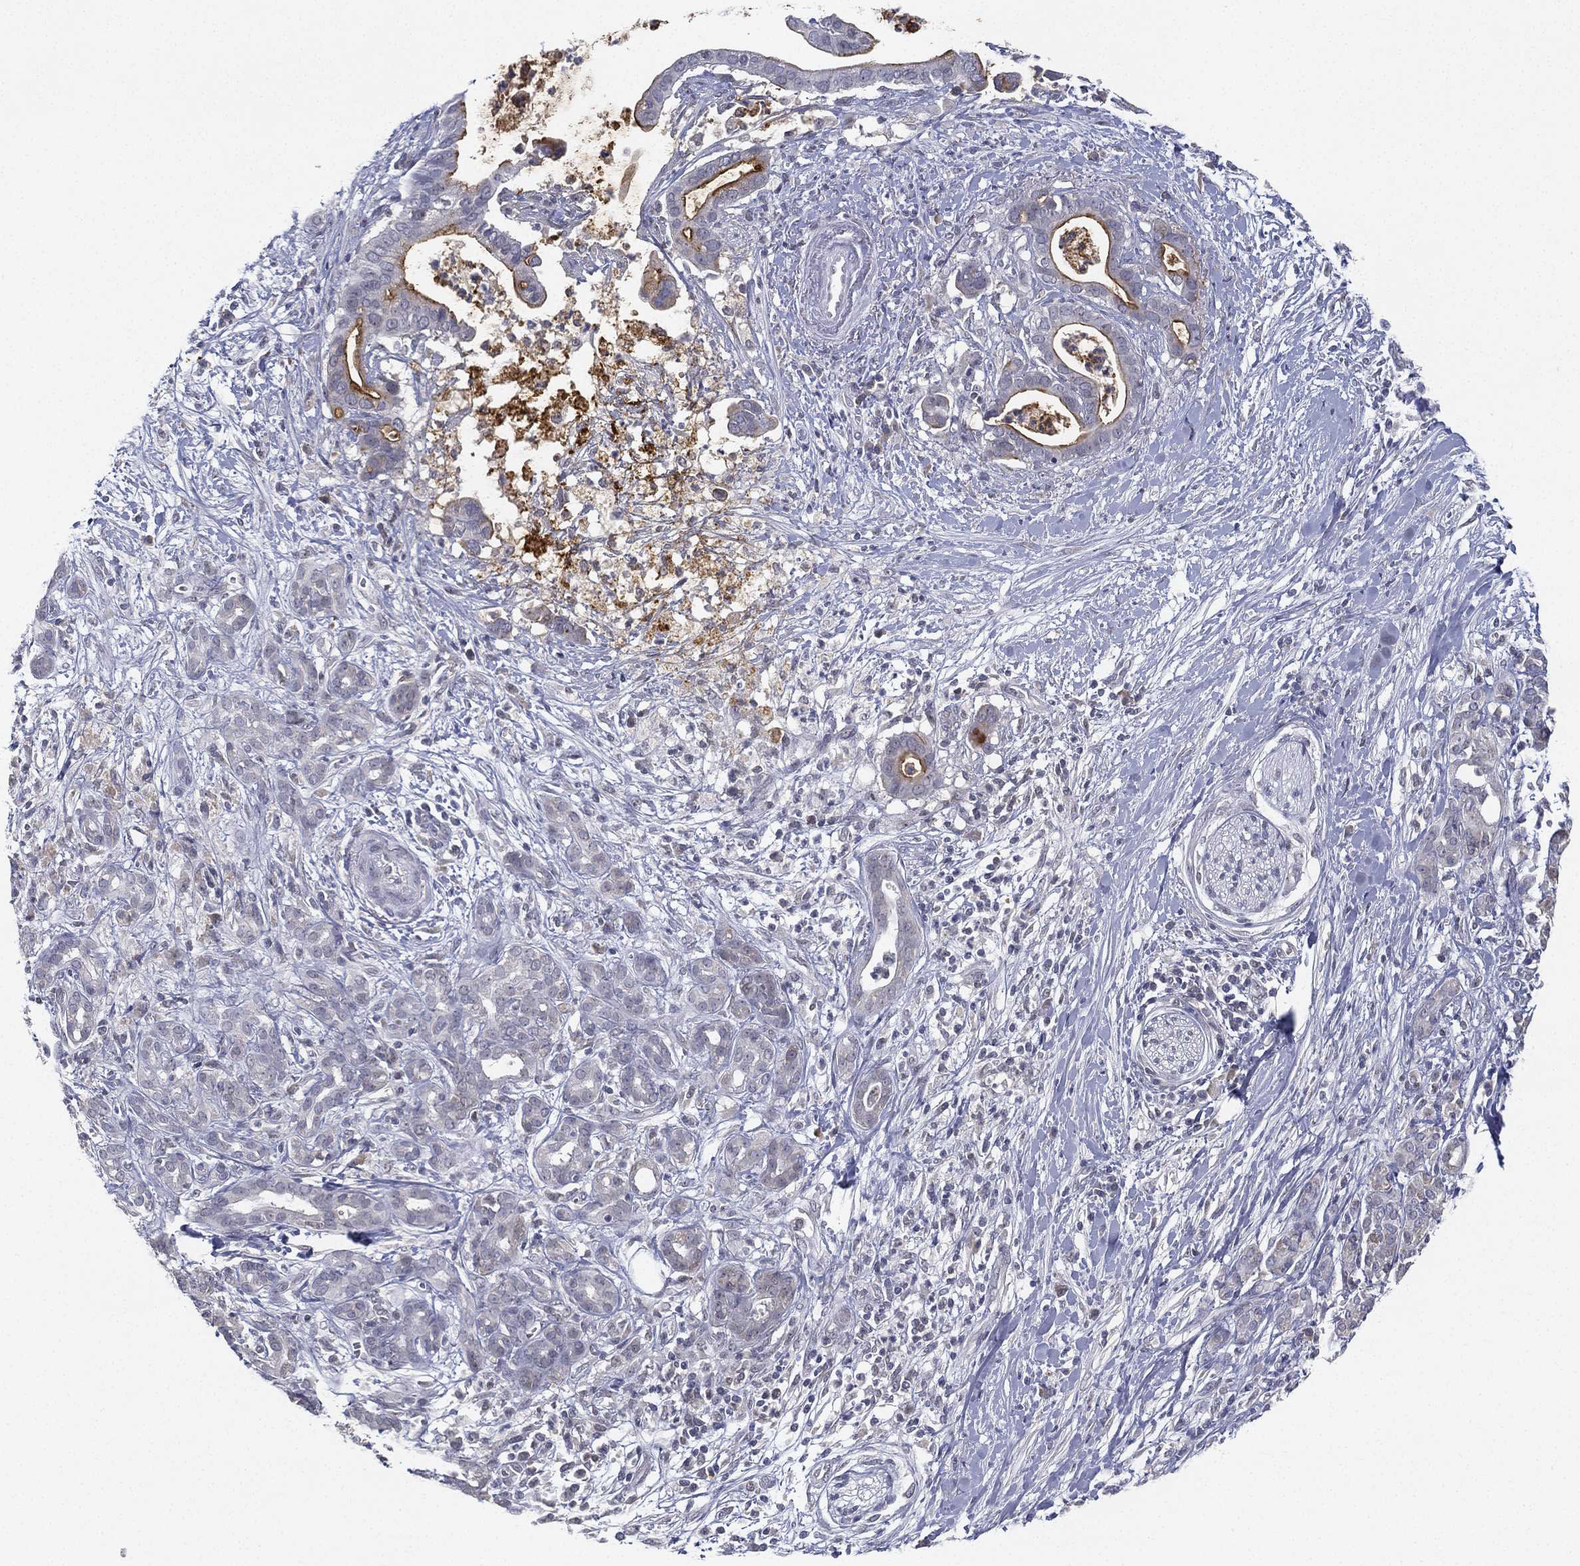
{"staining": {"intensity": "moderate", "quantity": "<25%", "location": "cytoplasmic/membranous"}, "tissue": "pancreatic cancer", "cell_type": "Tumor cells", "image_type": "cancer", "snomed": [{"axis": "morphology", "description": "Adenocarcinoma, NOS"}, {"axis": "topography", "description": "Pancreas"}], "caption": "Adenocarcinoma (pancreatic) was stained to show a protein in brown. There is low levels of moderate cytoplasmic/membranous staining in approximately <25% of tumor cells.", "gene": "MS4A8", "patient": {"sex": "male", "age": 61}}